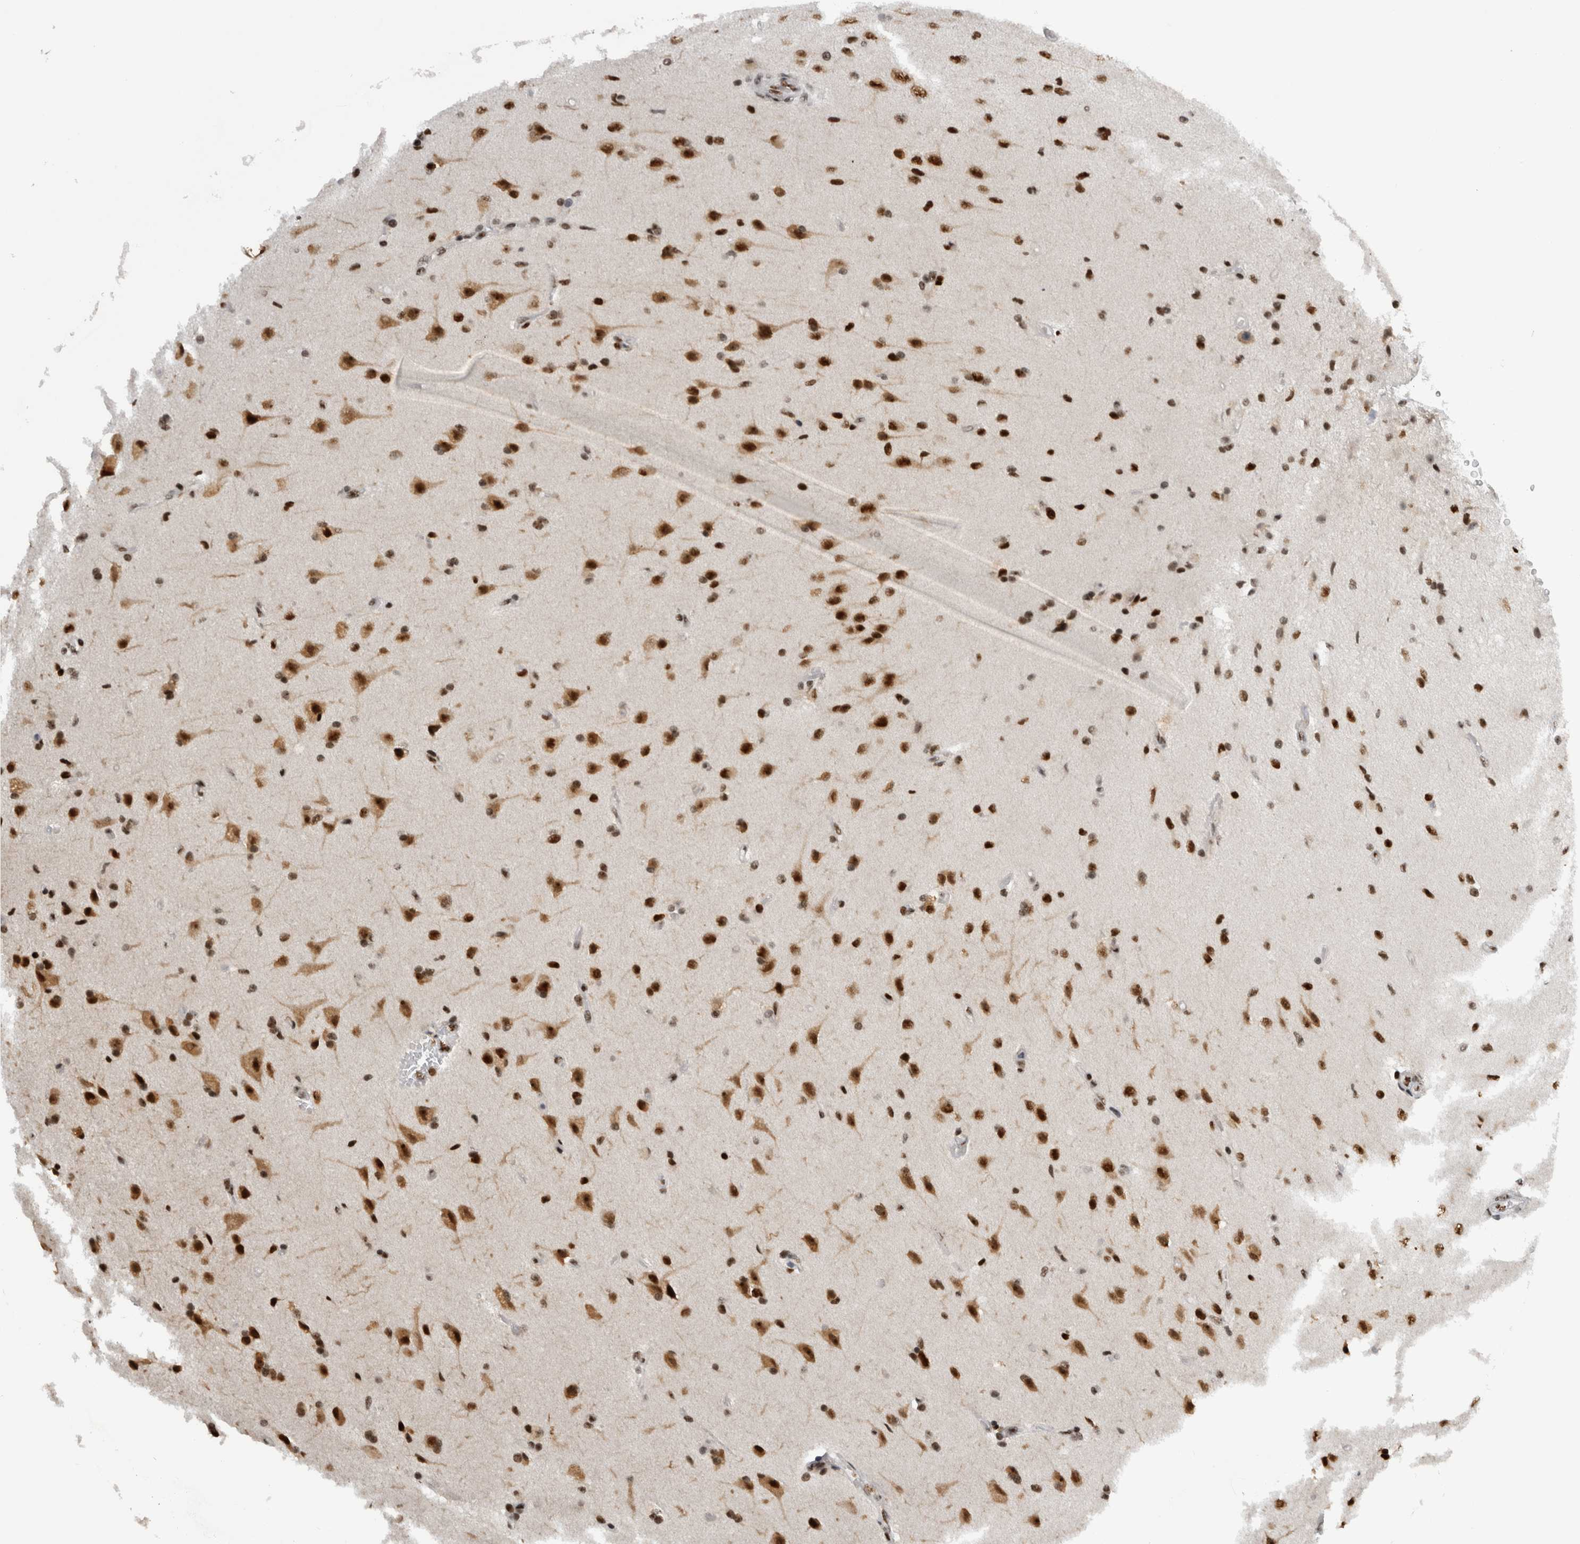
{"staining": {"intensity": "strong", "quantity": ">75%", "location": "nuclear"}, "tissue": "glioma", "cell_type": "Tumor cells", "image_type": "cancer", "snomed": [{"axis": "morphology", "description": "Glioma, malignant, High grade"}, {"axis": "topography", "description": "Brain"}], "caption": "Immunohistochemical staining of human malignant glioma (high-grade) shows high levels of strong nuclear protein staining in about >75% of tumor cells.", "gene": "ZSCAN2", "patient": {"sex": "male", "age": 72}}